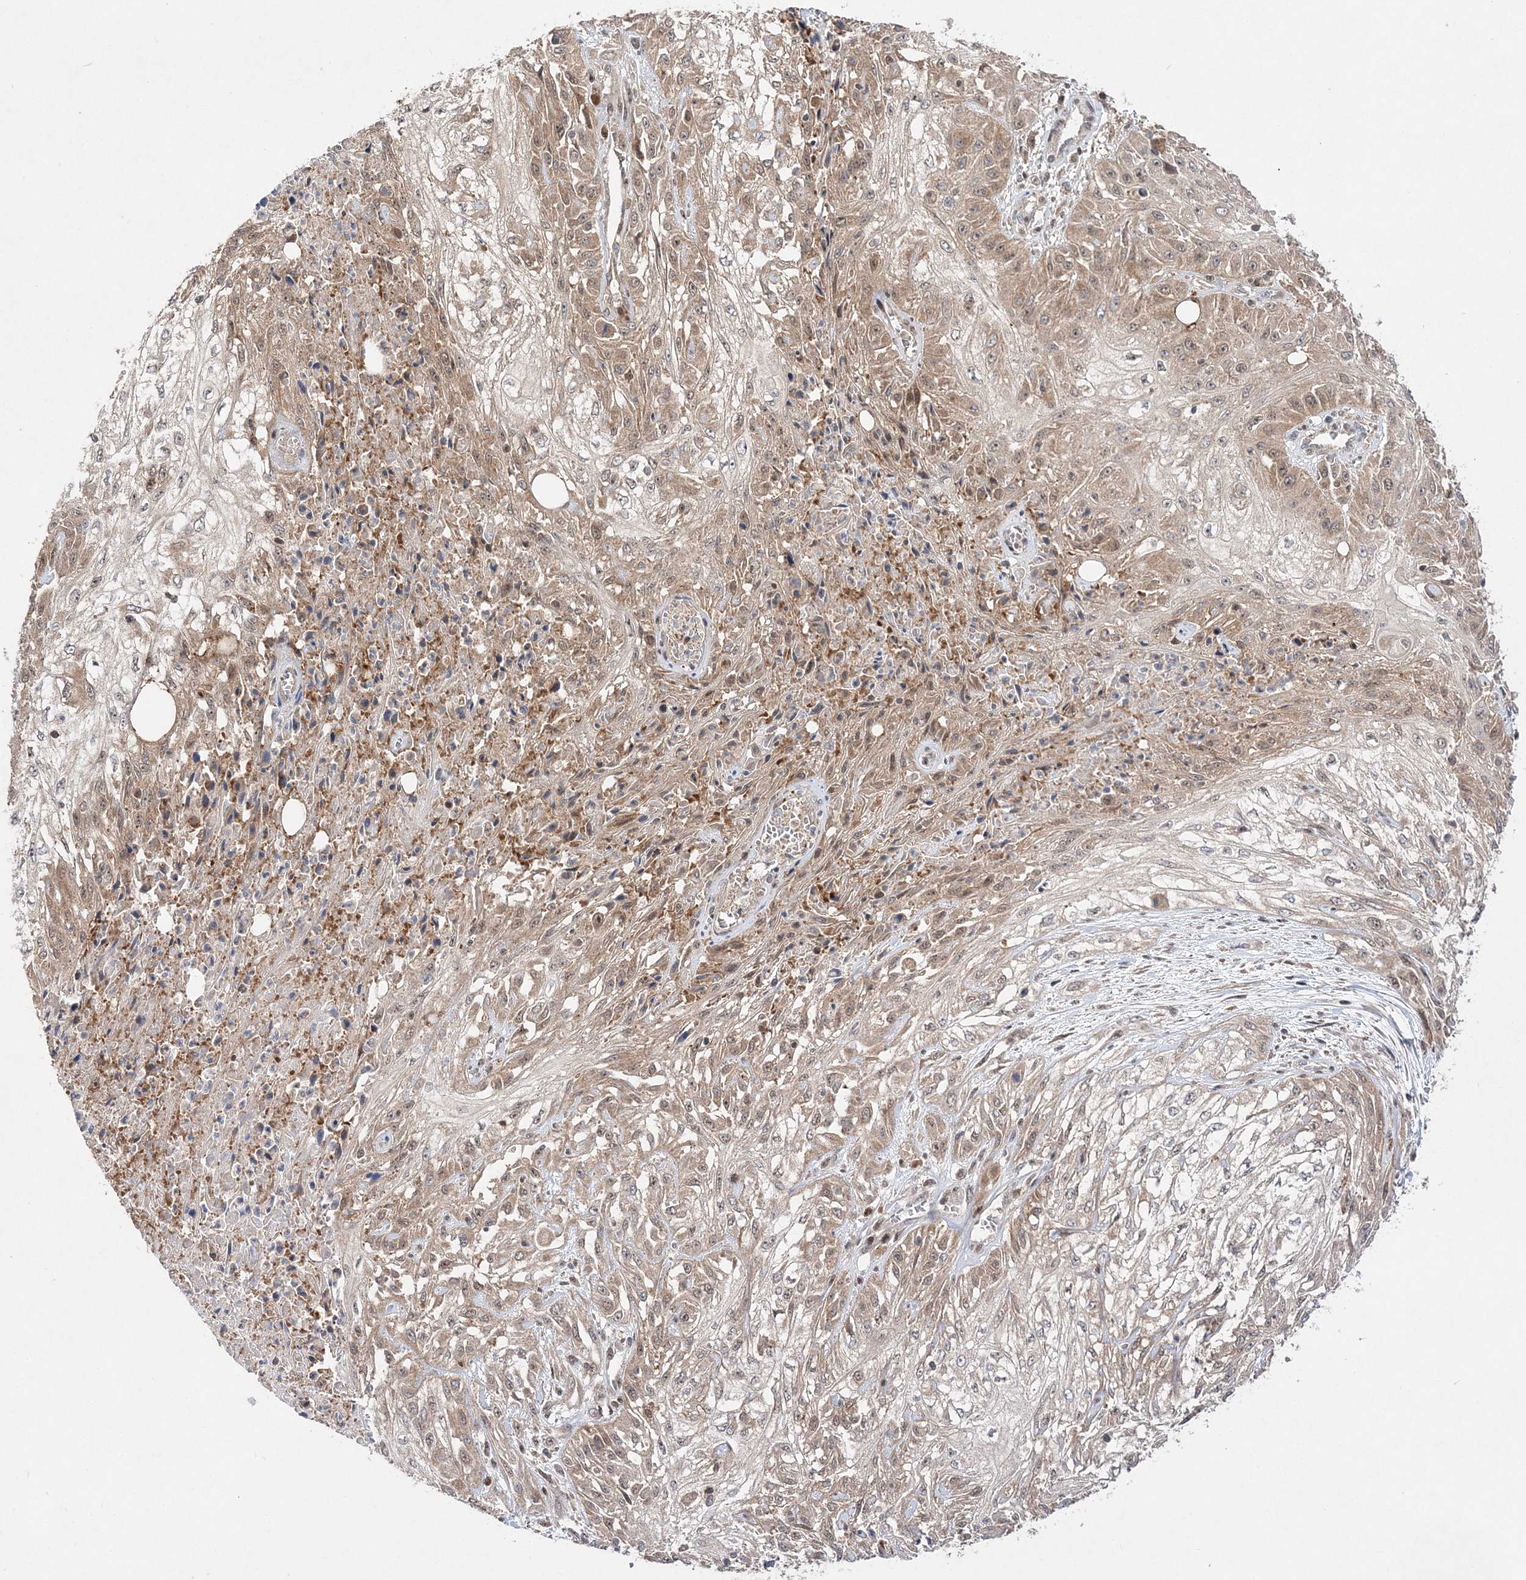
{"staining": {"intensity": "weak", "quantity": "25%-75%", "location": "cytoplasmic/membranous"}, "tissue": "skin cancer", "cell_type": "Tumor cells", "image_type": "cancer", "snomed": [{"axis": "morphology", "description": "Squamous cell carcinoma, NOS"}, {"axis": "morphology", "description": "Squamous cell carcinoma, metastatic, NOS"}, {"axis": "topography", "description": "Skin"}, {"axis": "topography", "description": "Lymph node"}], "caption": "Human squamous cell carcinoma (skin) stained with a protein marker reveals weak staining in tumor cells.", "gene": "NIF3L1", "patient": {"sex": "male", "age": 75}}